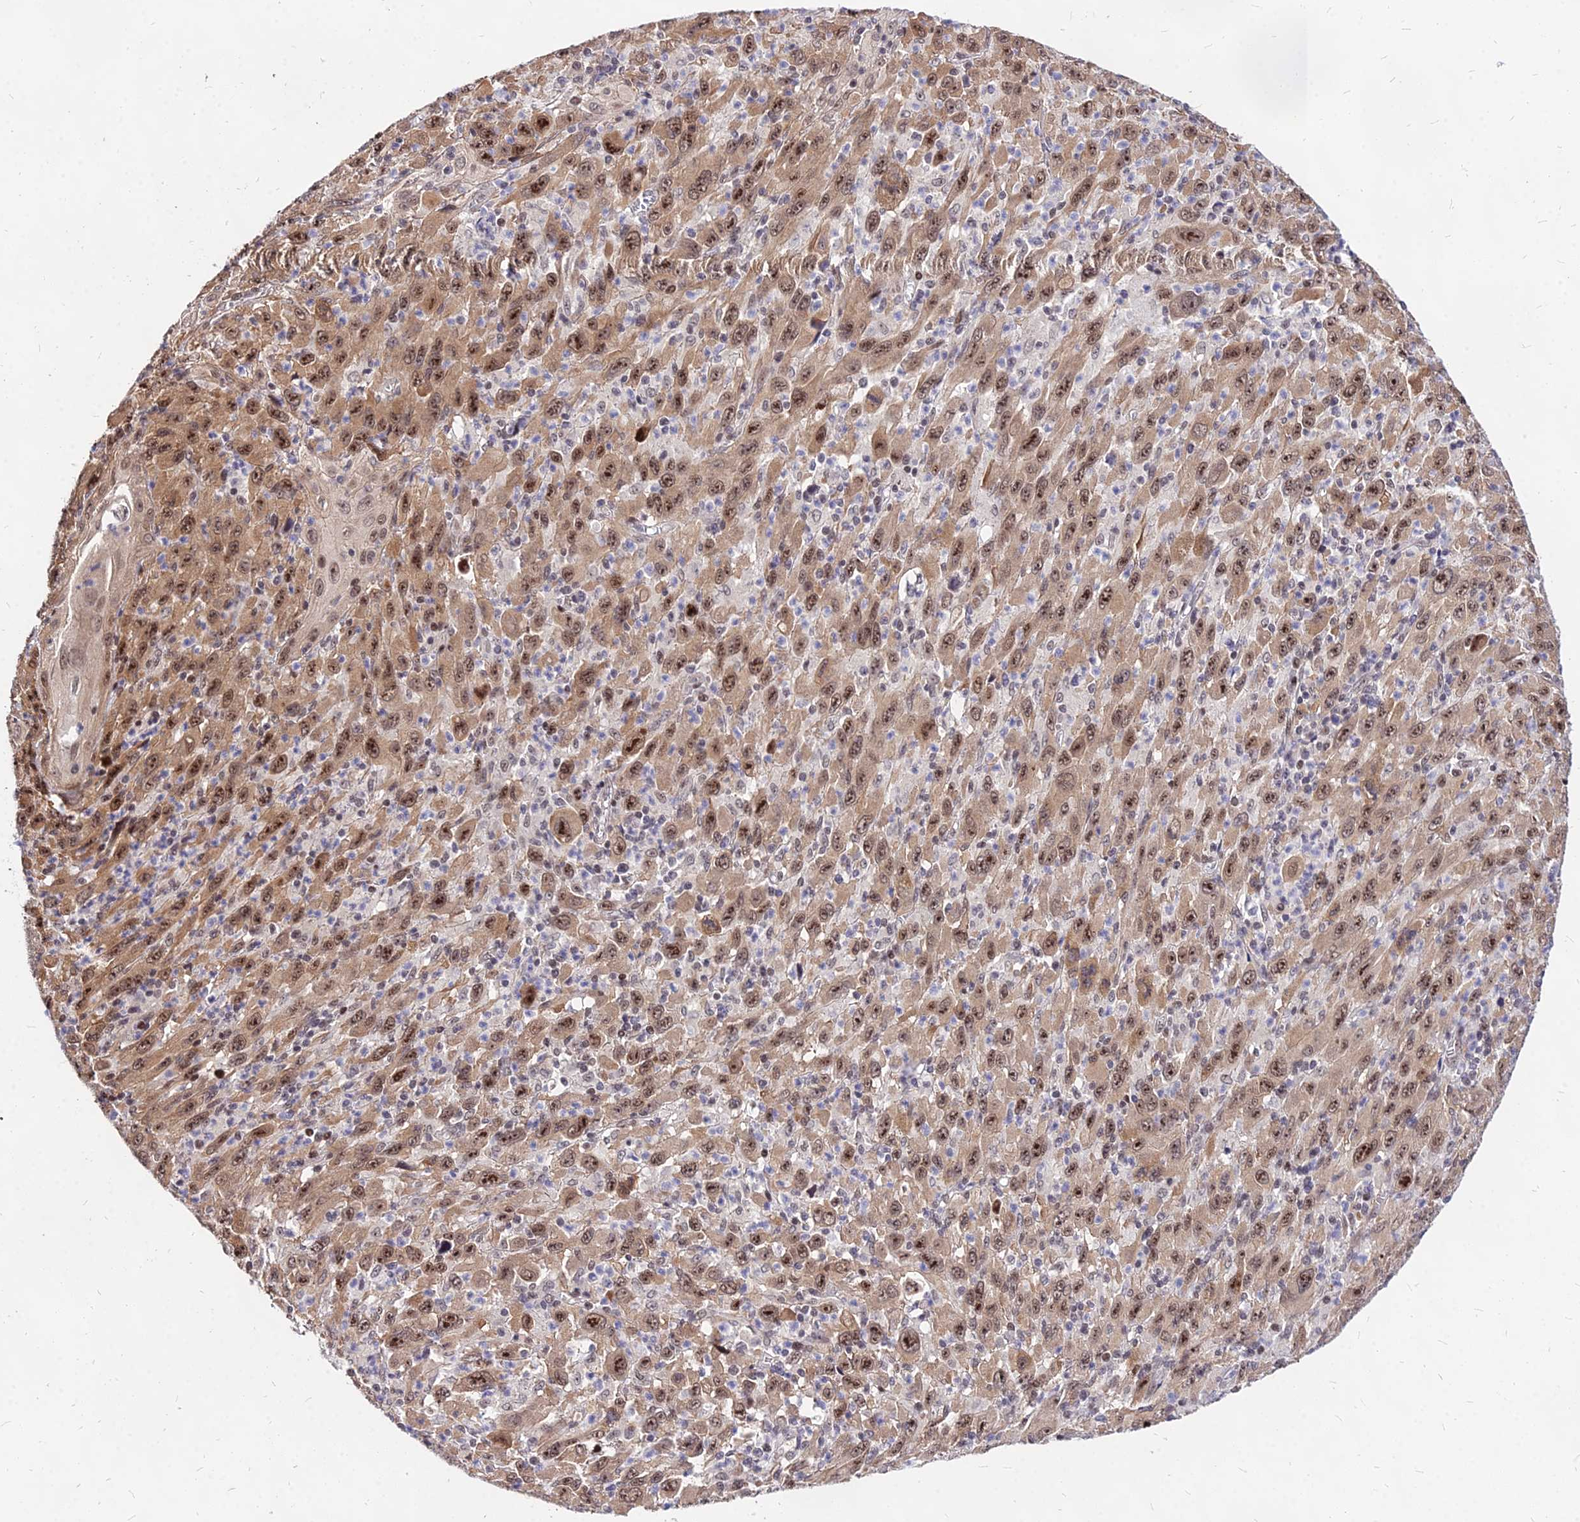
{"staining": {"intensity": "moderate", "quantity": ">75%", "location": "cytoplasmic/membranous,nuclear"}, "tissue": "melanoma", "cell_type": "Tumor cells", "image_type": "cancer", "snomed": [{"axis": "morphology", "description": "Malignant melanoma, Metastatic site"}, {"axis": "topography", "description": "Skin"}], "caption": "Tumor cells demonstrate medium levels of moderate cytoplasmic/membranous and nuclear positivity in about >75% of cells in melanoma.", "gene": "DDX55", "patient": {"sex": "female", "age": 56}}